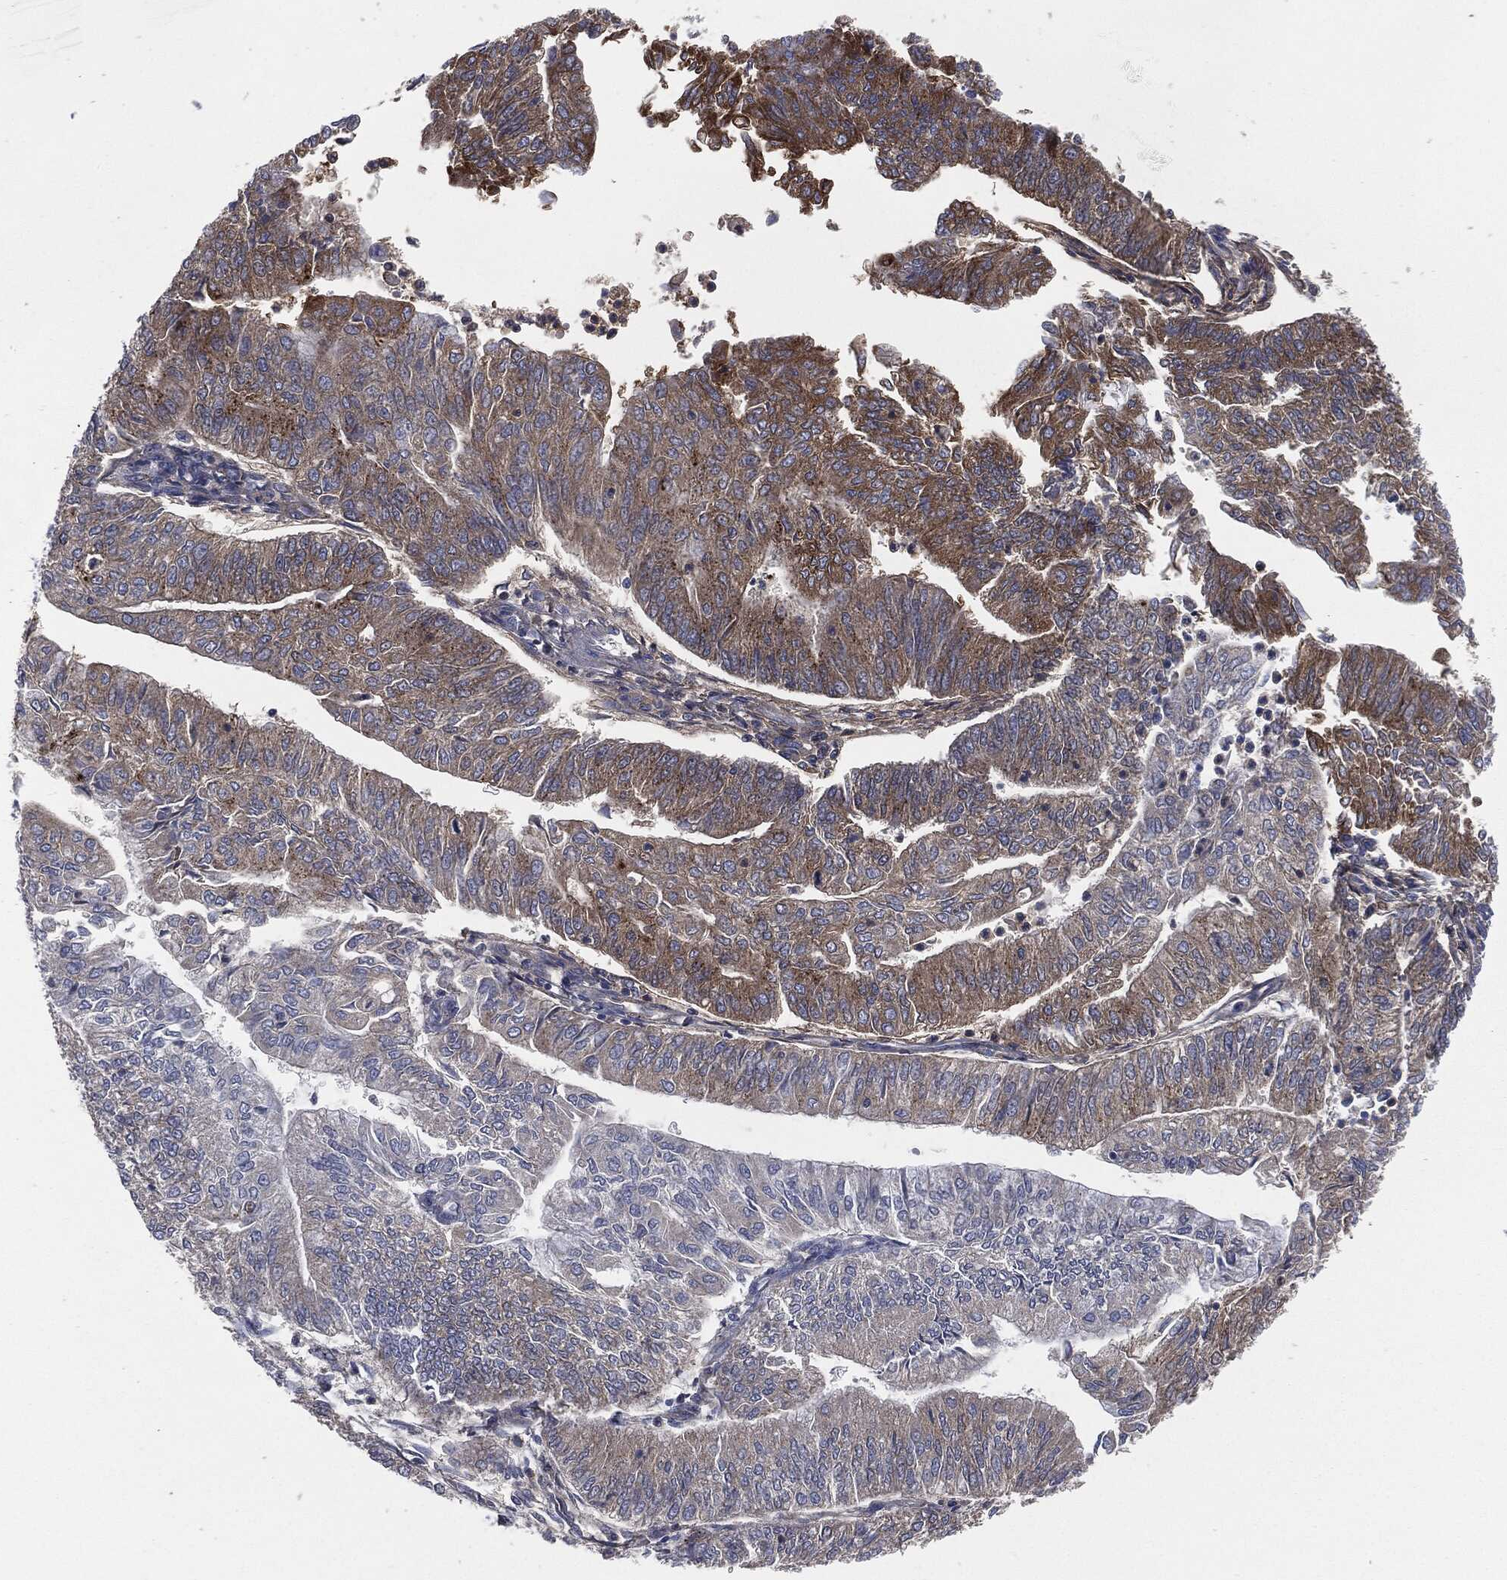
{"staining": {"intensity": "strong", "quantity": "<25%", "location": "cytoplasmic/membranous"}, "tissue": "endometrial cancer", "cell_type": "Tumor cells", "image_type": "cancer", "snomed": [{"axis": "morphology", "description": "Adenocarcinoma, NOS"}, {"axis": "topography", "description": "Endometrium"}], "caption": "A high-resolution micrograph shows immunohistochemistry staining of endometrial adenocarcinoma, which displays strong cytoplasmic/membranous expression in about <25% of tumor cells. (Stains: DAB in brown, nuclei in blue, Microscopy: brightfield microscopy at high magnification).", "gene": "APOB", "patient": {"sex": "female", "age": 59}}